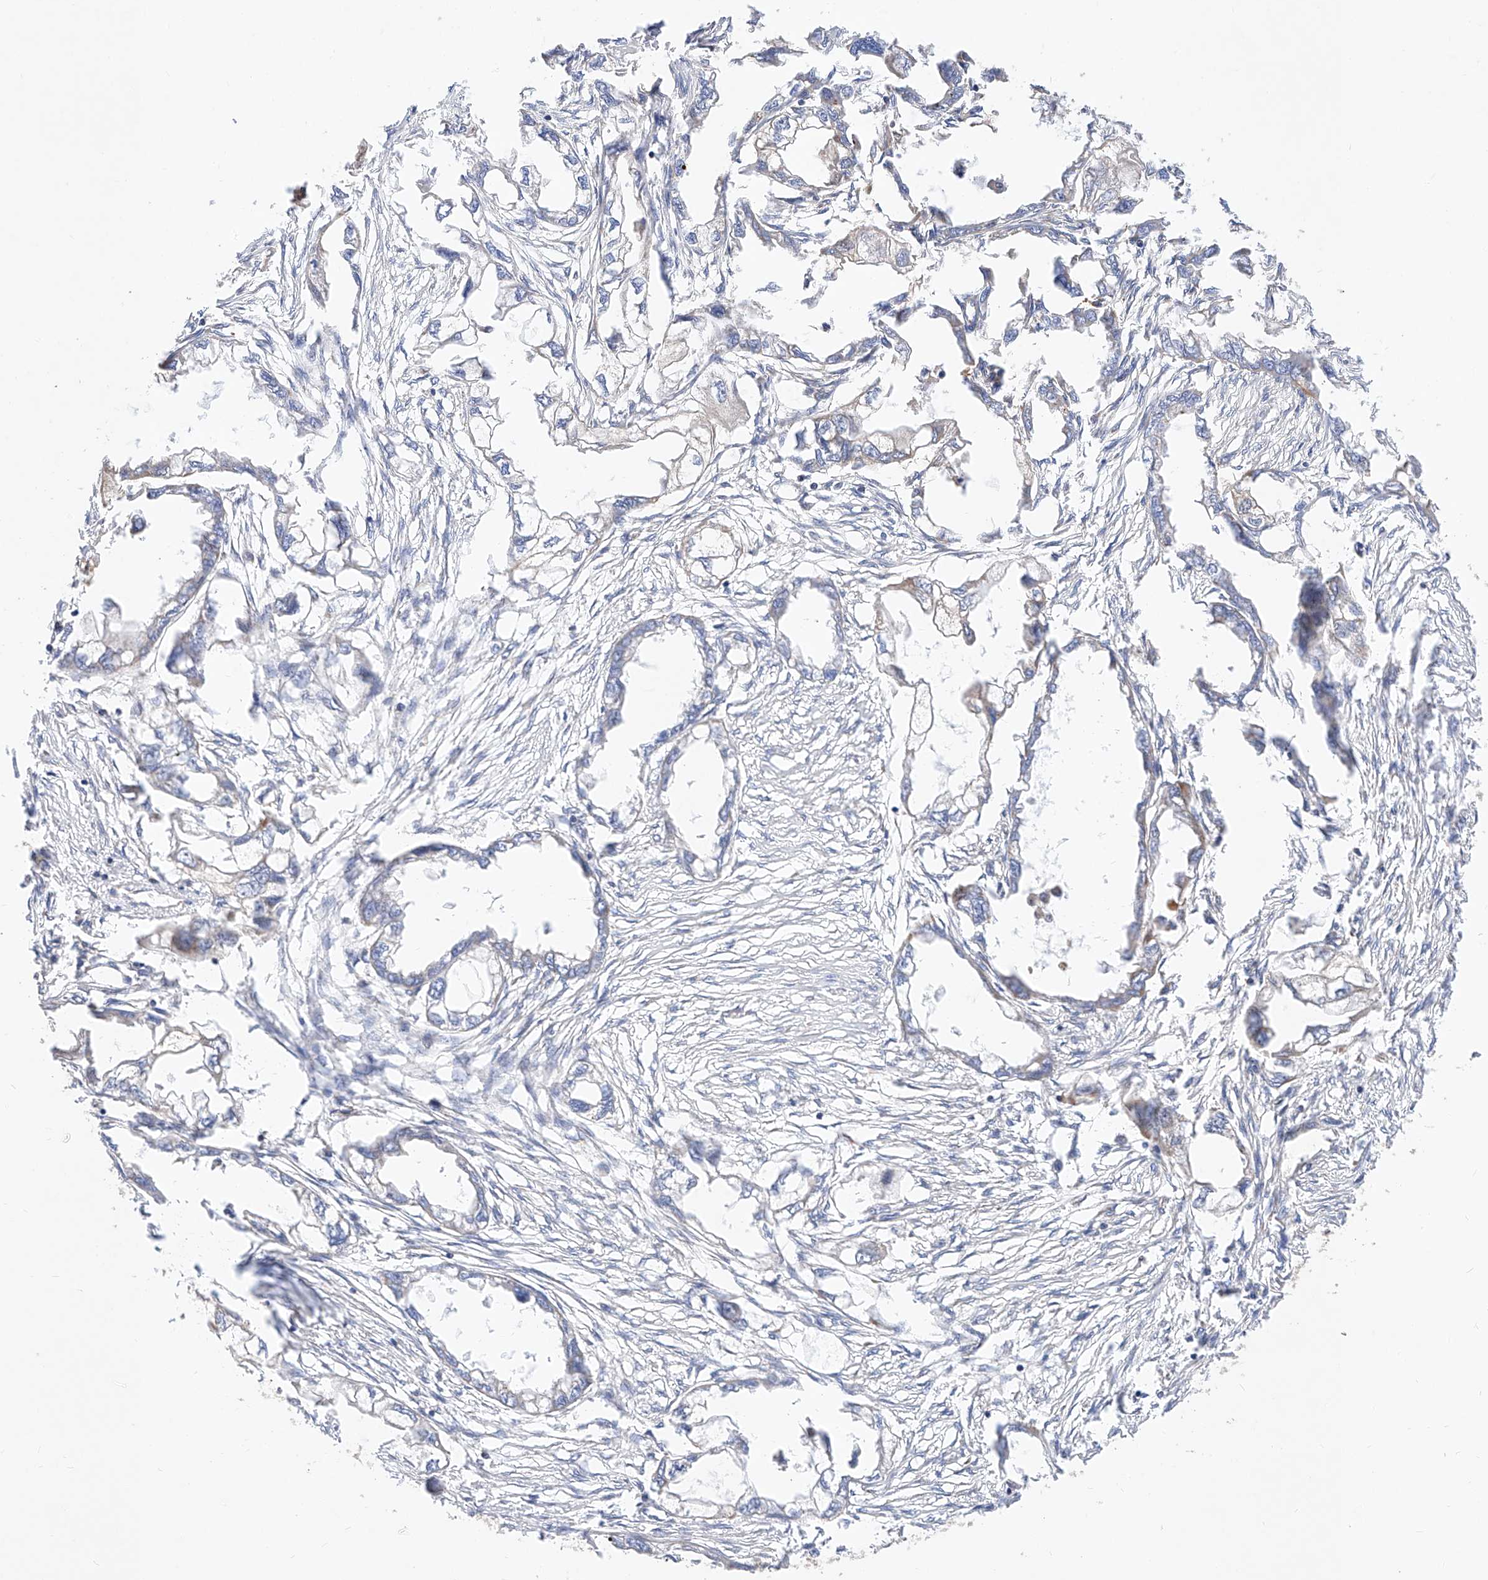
{"staining": {"intensity": "negative", "quantity": "none", "location": "none"}, "tissue": "endometrial cancer", "cell_type": "Tumor cells", "image_type": "cancer", "snomed": [{"axis": "morphology", "description": "Adenocarcinoma, NOS"}, {"axis": "morphology", "description": "Adenocarcinoma, metastatic, NOS"}, {"axis": "topography", "description": "Adipose tissue"}, {"axis": "topography", "description": "Endometrium"}], "caption": "An image of adenocarcinoma (endometrial) stained for a protein exhibits no brown staining in tumor cells. (Stains: DAB (3,3'-diaminobenzidine) immunohistochemistry with hematoxylin counter stain, Microscopy: brightfield microscopy at high magnification).", "gene": "NR1D1", "patient": {"sex": "female", "age": 67}}